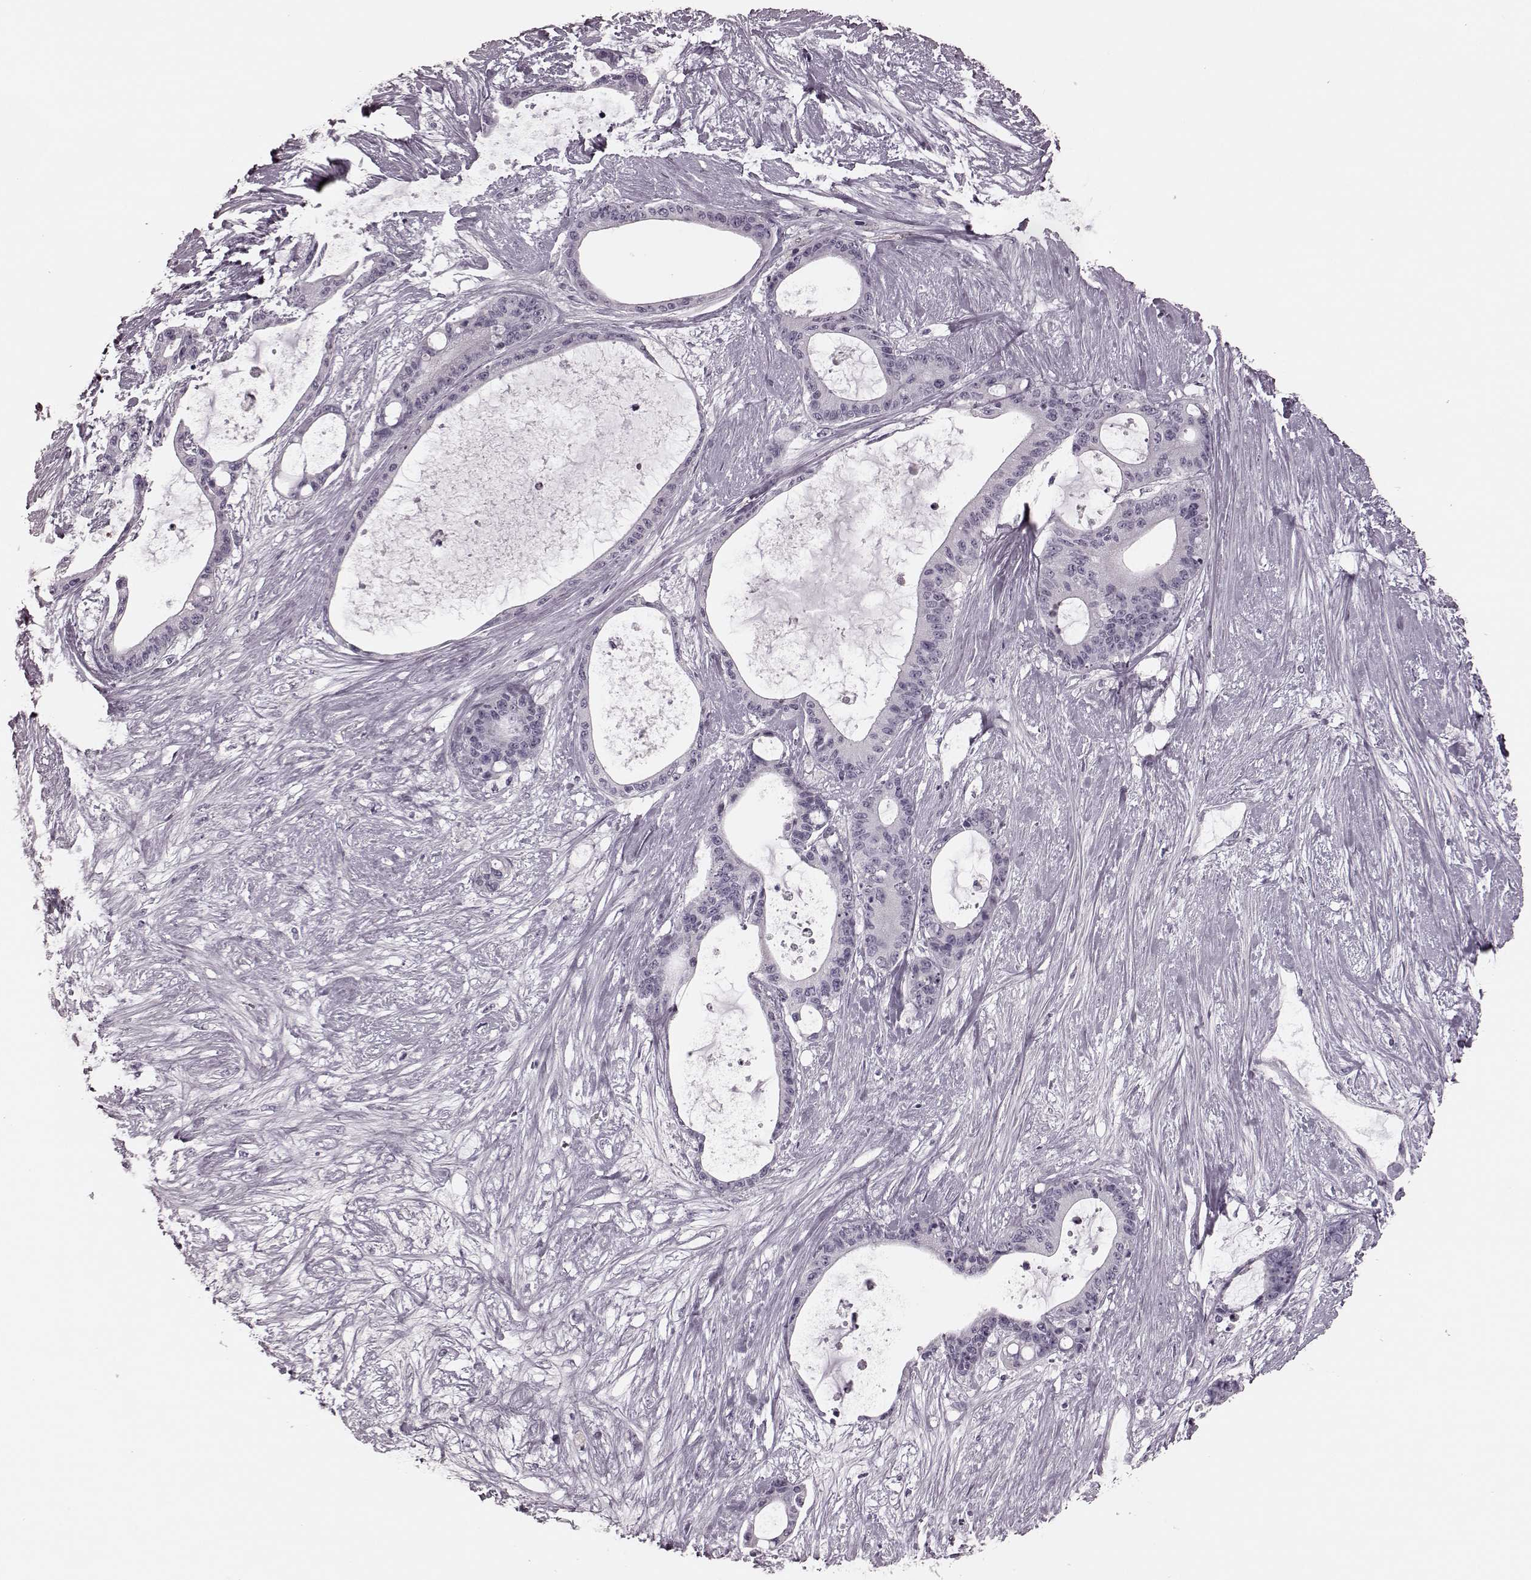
{"staining": {"intensity": "negative", "quantity": "none", "location": "none"}, "tissue": "liver cancer", "cell_type": "Tumor cells", "image_type": "cancer", "snomed": [{"axis": "morphology", "description": "Normal tissue, NOS"}, {"axis": "morphology", "description": "Cholangiocarcinoma"}, {"axis": "topography", "description": "Liver"}, {"axis": "topography", "description": "Peripheral nerve tissue"}], "caption": "DAB immunohistochemical staining of liver cancer exhibits no significant expression in tumor cells. The staining is performed using DAB (3,3'-diaminobenzidine) brown chromogen with nuclei counter-stained in using hematoxylin.", "gene": "TRPM1", "patient": {"sex": "female", "age": 73}}